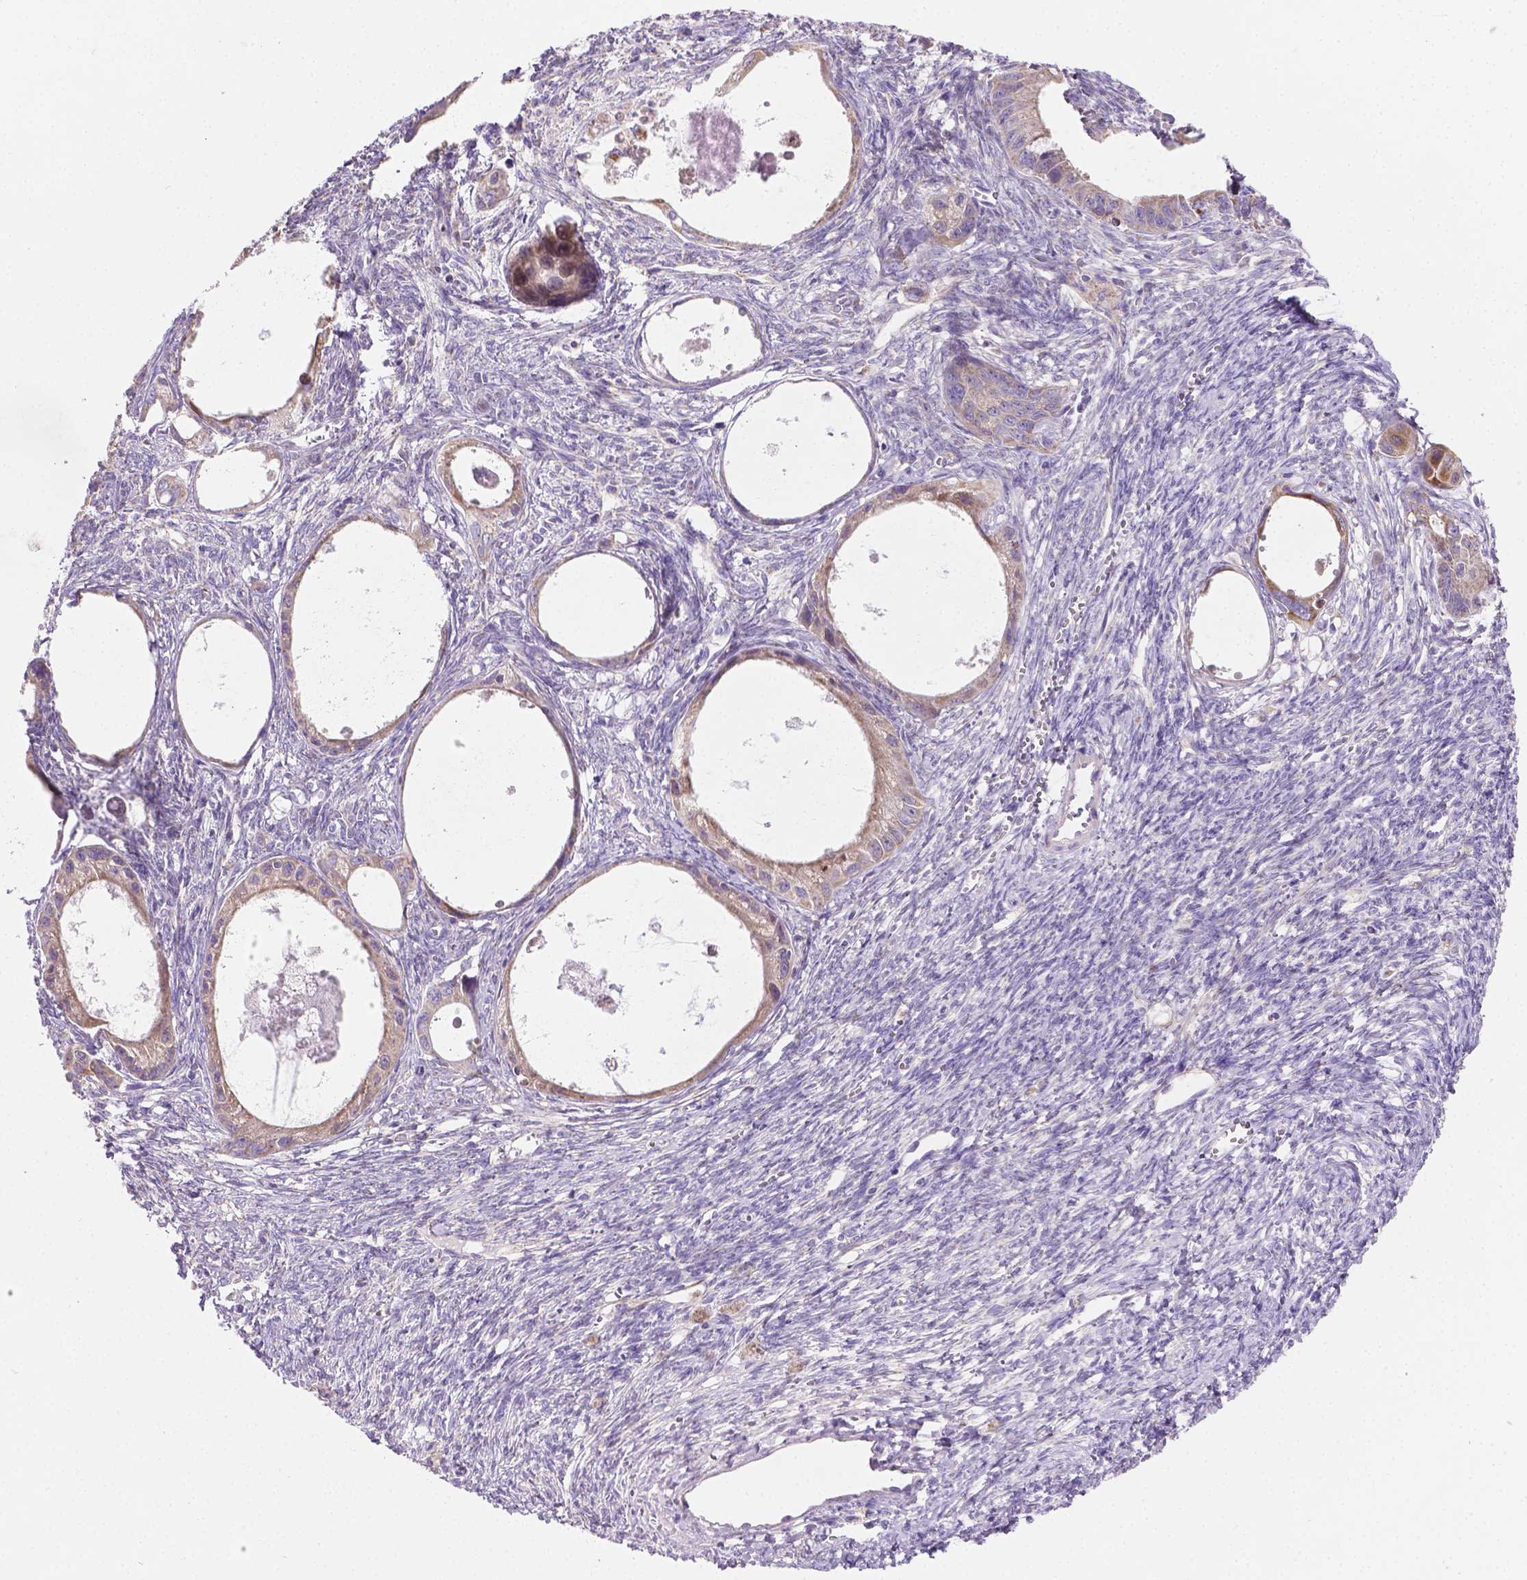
{"staining": {"intensity": "weak", "quantity": "25%-75%", "location": "cytoplasmic/membranous"}, "tissue": "ovarian cancer", "cell_type": "Tumor cells", "image_type": "cancer", "snomed": [{"axis": "morphology", "description": "Cystadenocarcinoma, mucinous, NOS"}, {"axis": "topography", "description": "Ovary"}], "caption": "Weak cytoplasmic/membranous protein positivity is present in about 25%-75% of tumor cells in ovarian cancer (mucinous cystadenocarcinoma).", "gene": "CSPG5", "patient": {"sex": "female", "age": 64}}